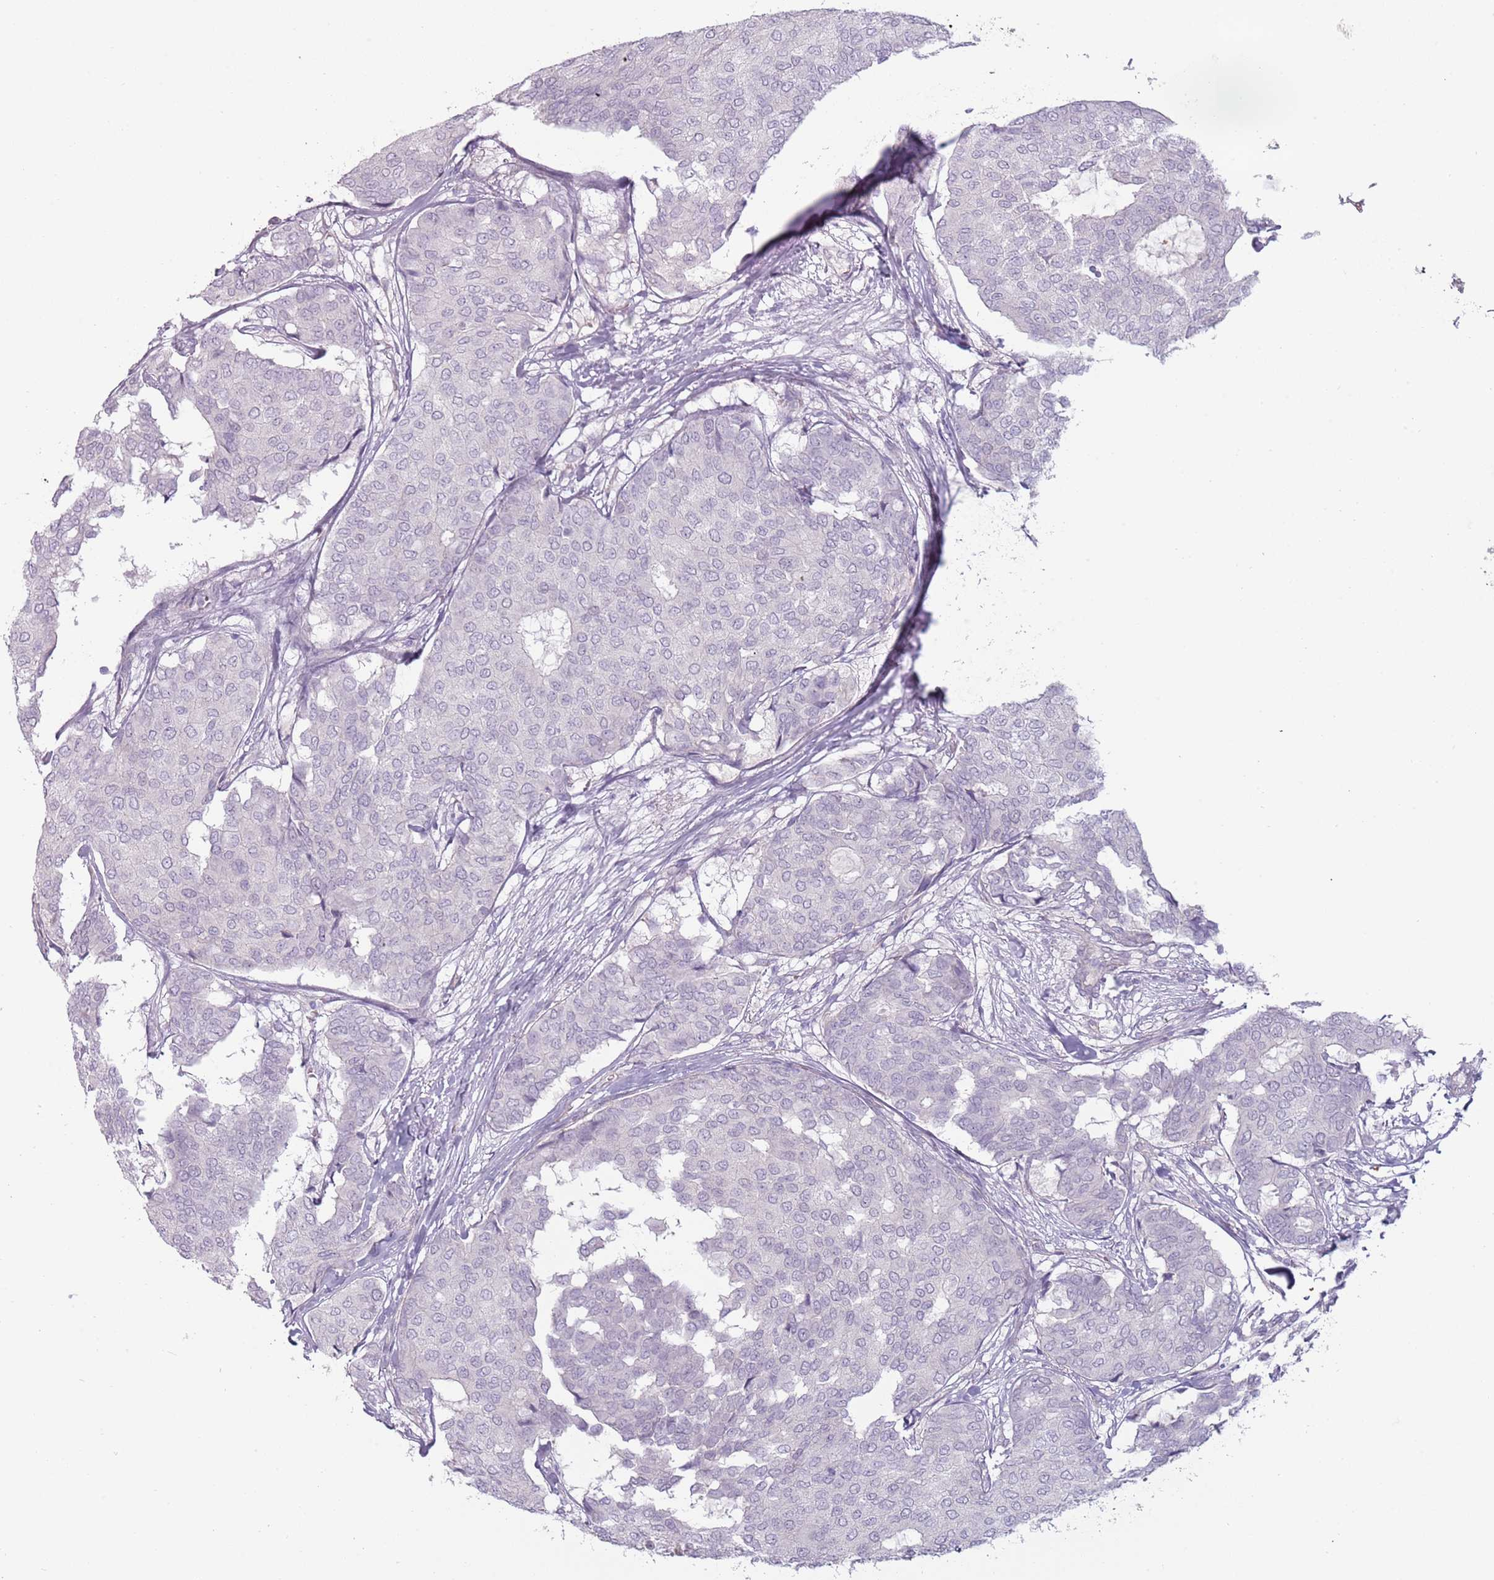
{"staining": {"intensity": "negative", "quantity": "none", "location": "none"}, "tissue": "breast cancer", "cell_type": "Tumor cells", "image_type": "cancer", "snomed": [{"axis": "morphology", "description": "Duct carcinoma"}, {"axis": "topography", "description": "Breast"}], "caption": "IHC photomicrograph of breast invasive ductal carcinoma stained for a protein (brown), which reveals no staining in tumor cells.", "gene": "RFX2", "patient": {"sex": "female", "age": 75}}